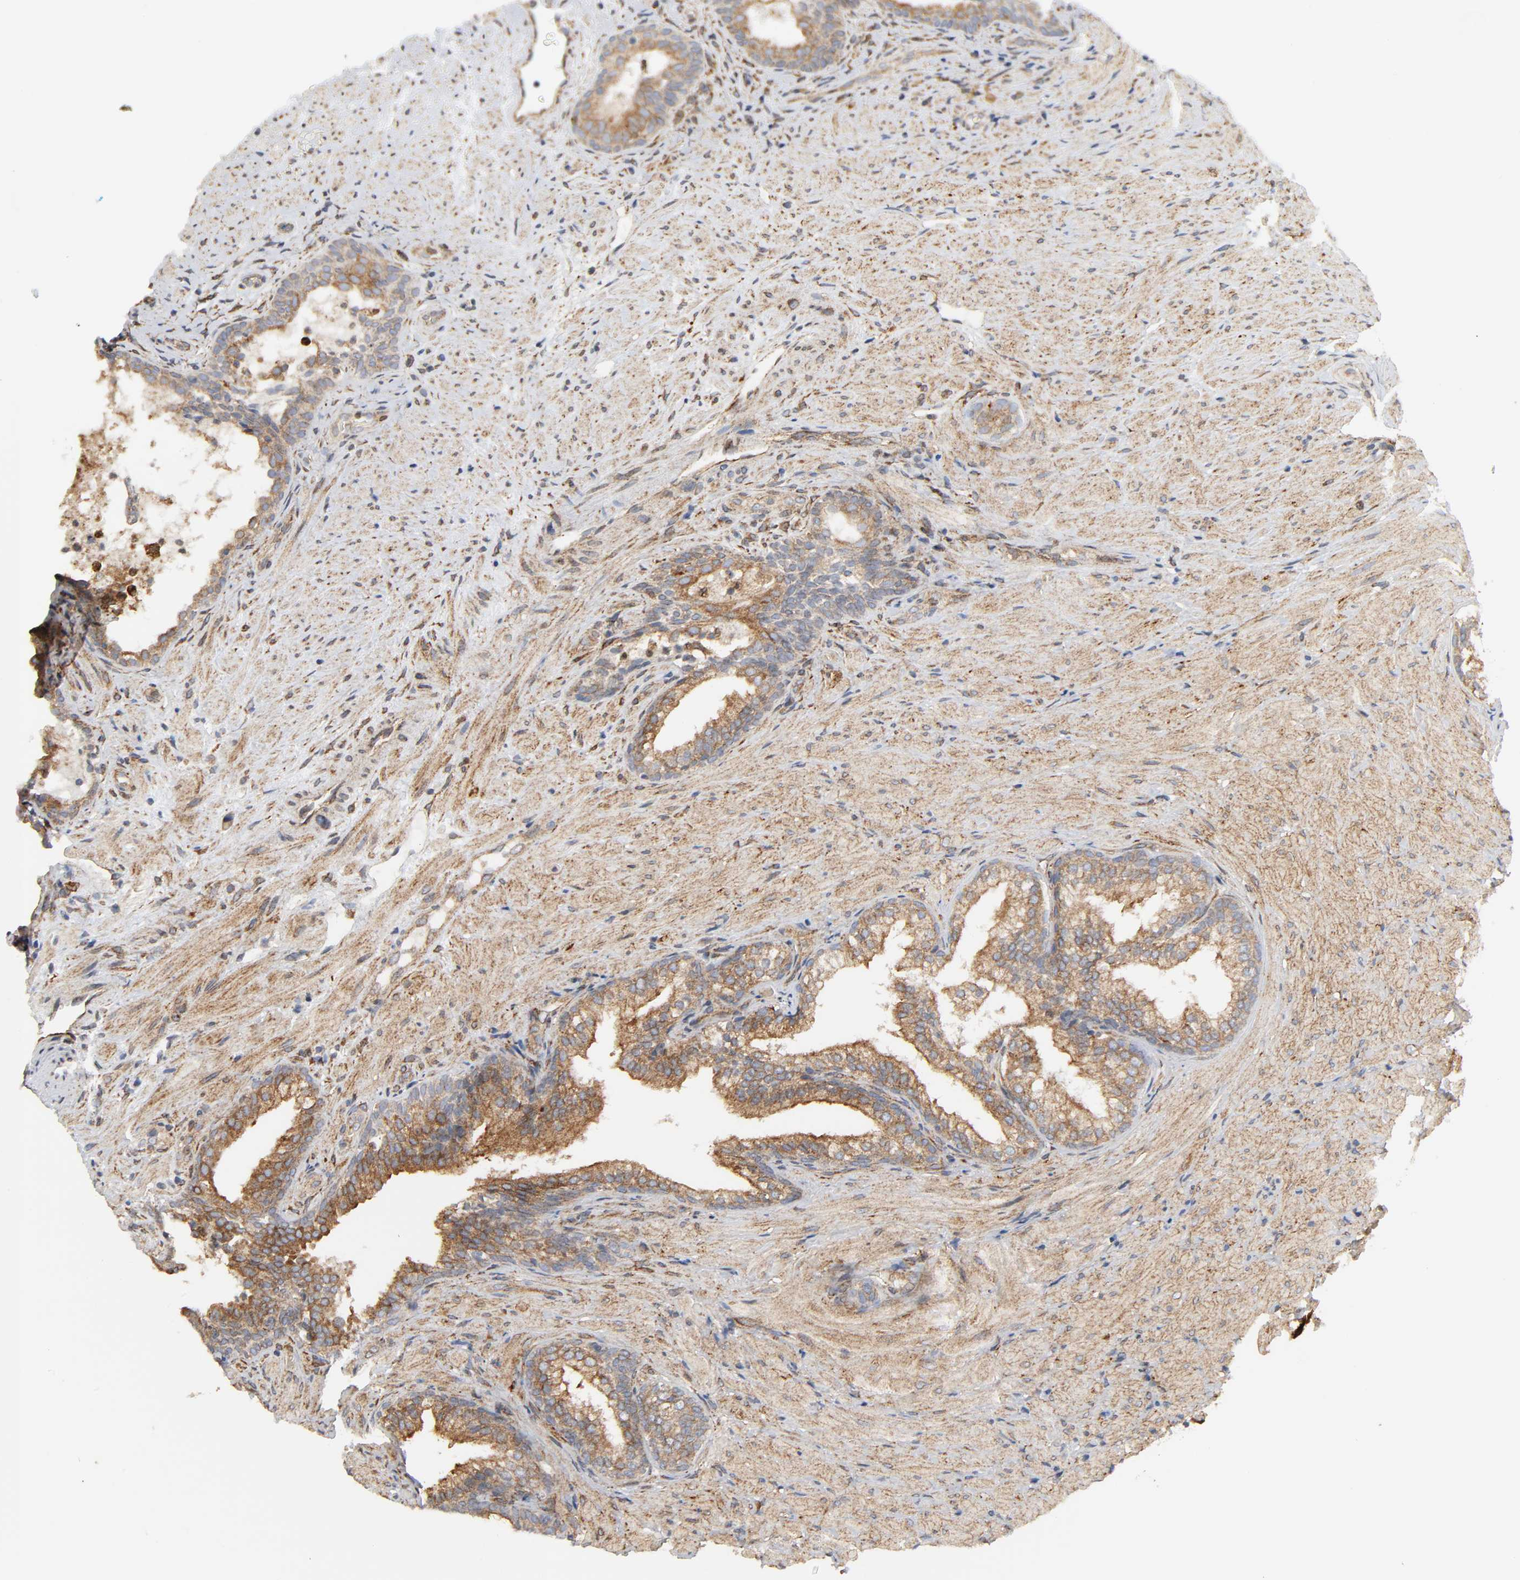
{"staining": {"intensity": "moderate", "quantity": ">75%", "location": "cytoplasmic/membranous"}, "tissue": "prostate", "cell_type": "Glandular cells", "image_type": "normal", "snomed": [{"axis": "morphology", "description": "Normal tissue, NOS"}, {"axis": "topography", "description": "Prostate"}], "caption": "Immunohistochemical staining of unremarkable prostate reveals medium levels of moderate cytoplasmic/membranous staining in about >75% of glandular cells.", "gene": "POR", "patient": {"sex": "male", "age": 76}}